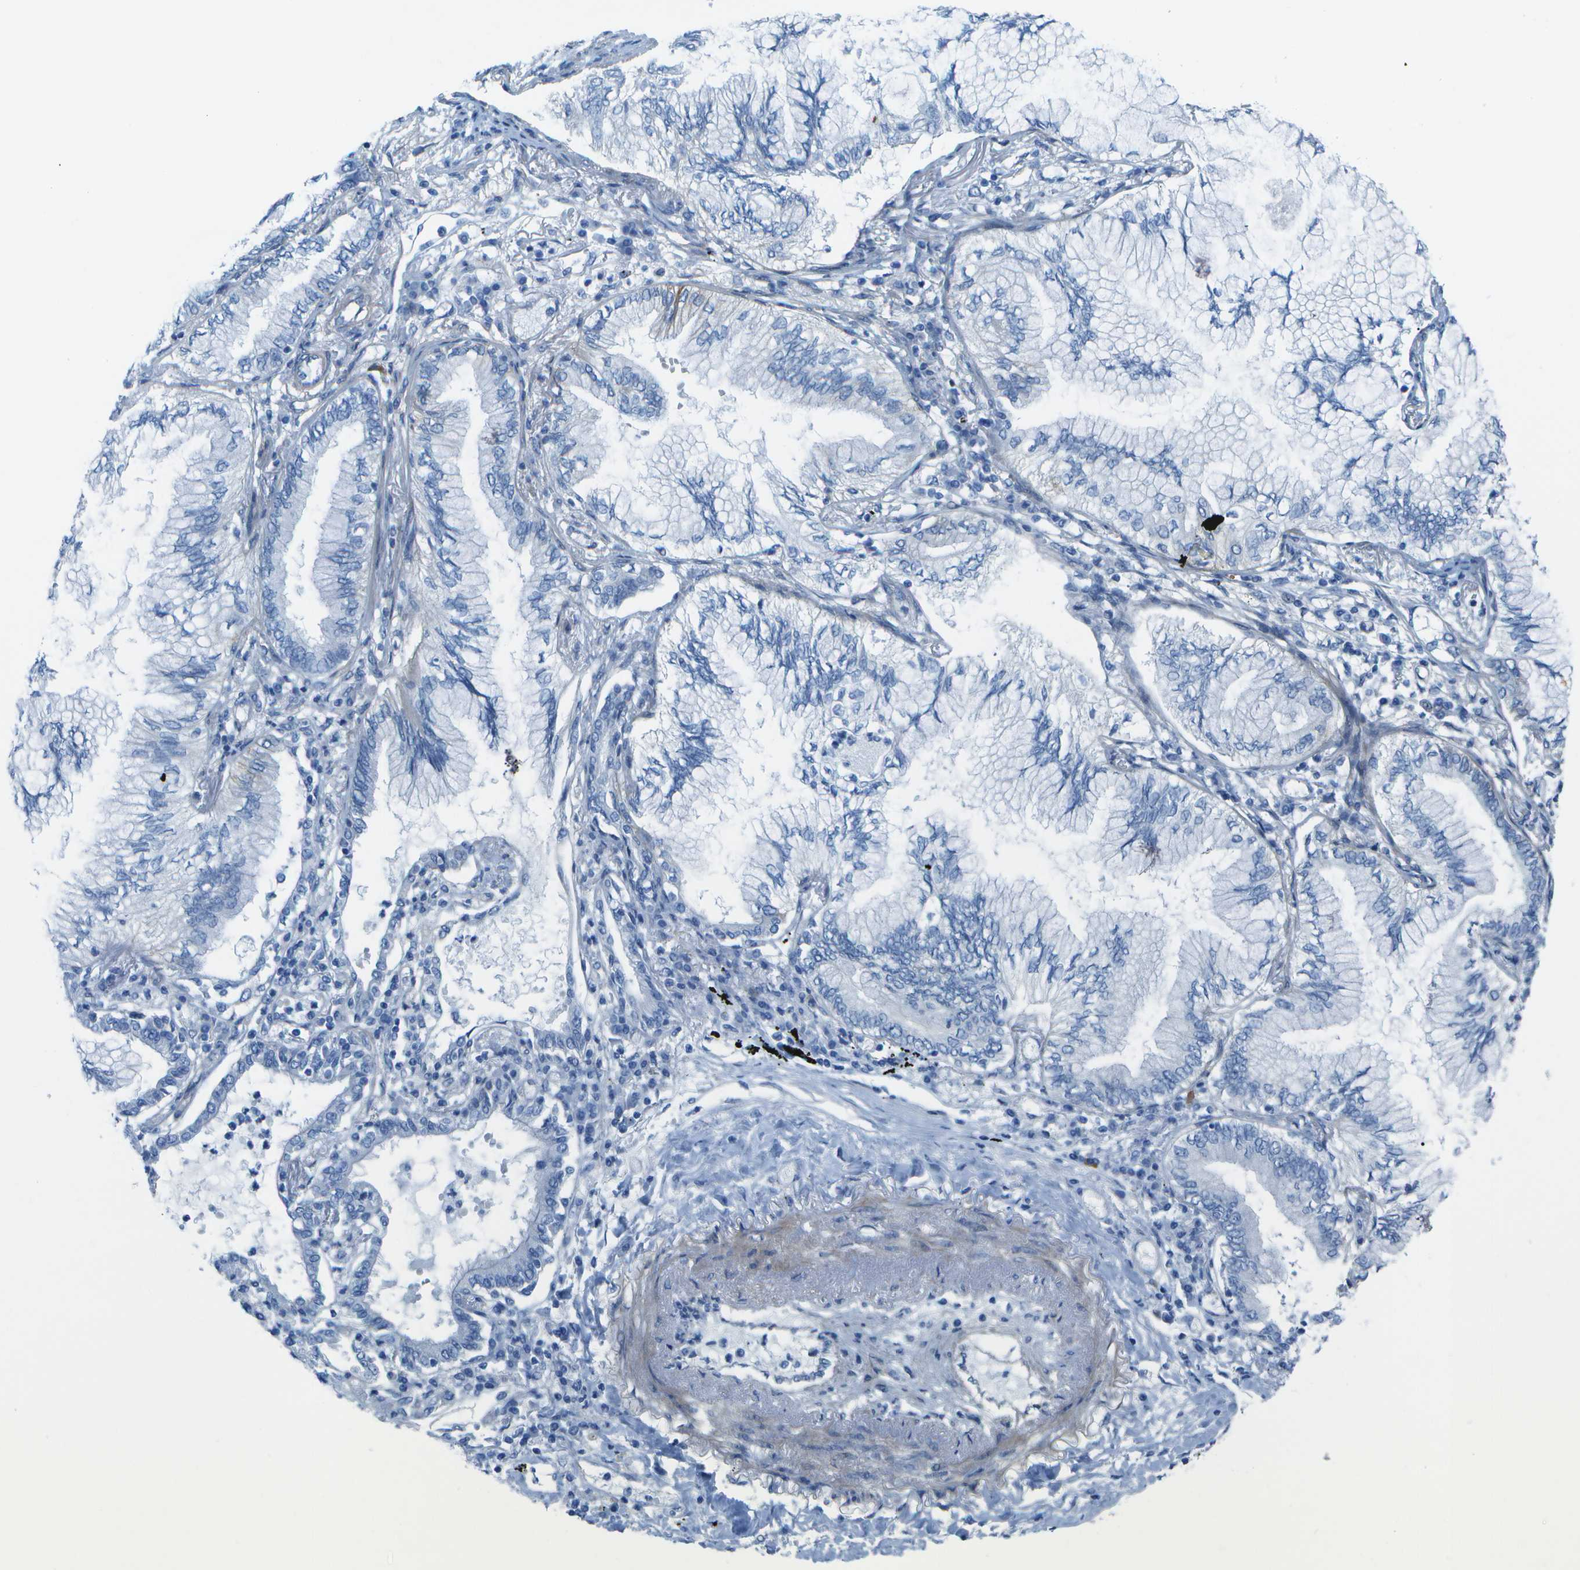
{"staining": {"intensity": "negative", "quantity": "none", "location": "none"}, "tissue": "lung cancer", "cell_type": "Tumor cells", "image_type": "cancer", "snomed": [{"axis": "morphology", "description": "Normal tissue, NOS"}, {"axis": "morphology", "description": "Adenocarcinoma, NOS"}, {"axis": "topography", "description": "Bronchus"}, {"axis": "topography", "description": "Lung"}], "caption": "Lung cancer (adenocarcinoma) was stained to show a protein in brown. There is no significant positivity in tumor cells.", "gene": "SORBS3", "patient": {"sex": "female", "age": 70}}